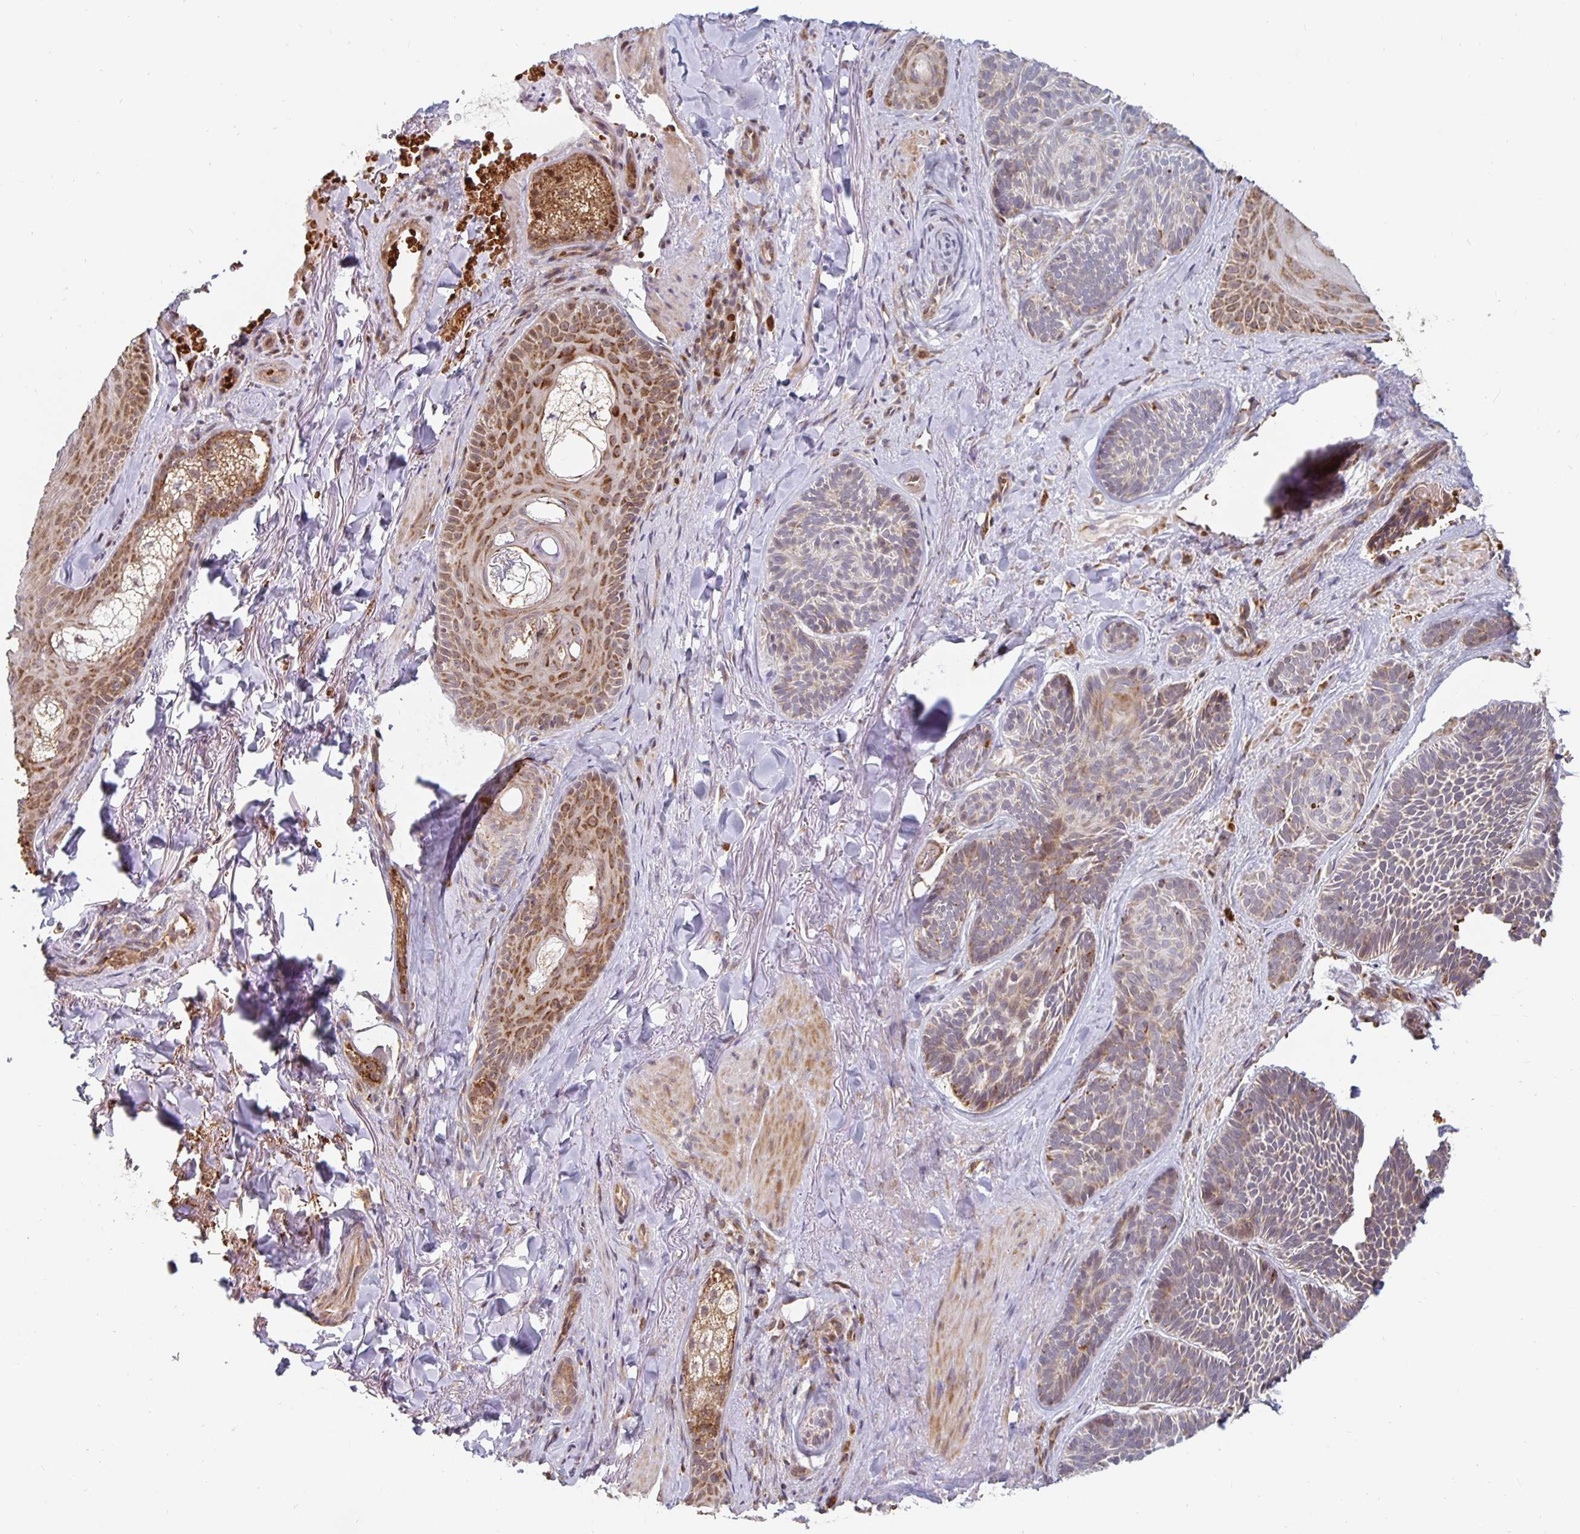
{"staining": {"intensity": "weak", "quantity": "25%-75%", "location": "cytoplasmic/membranous"}, "tissue": "skin cancer", "cell_type": "Tumor cells", "image_type": "cancer", "snomed": [{"axis": "morphology", "description": "Basal cell carcinoma"}, {"axis": "topography", "description": "Skin"}], "caption": "Tumor cells reveal low levels of weak cytoplasmic/membranous staining in approximately 25%-75% of cells in human skin cancer.", "gene": "MRPL28", "patient": {"sex": "male", "age": 81}}